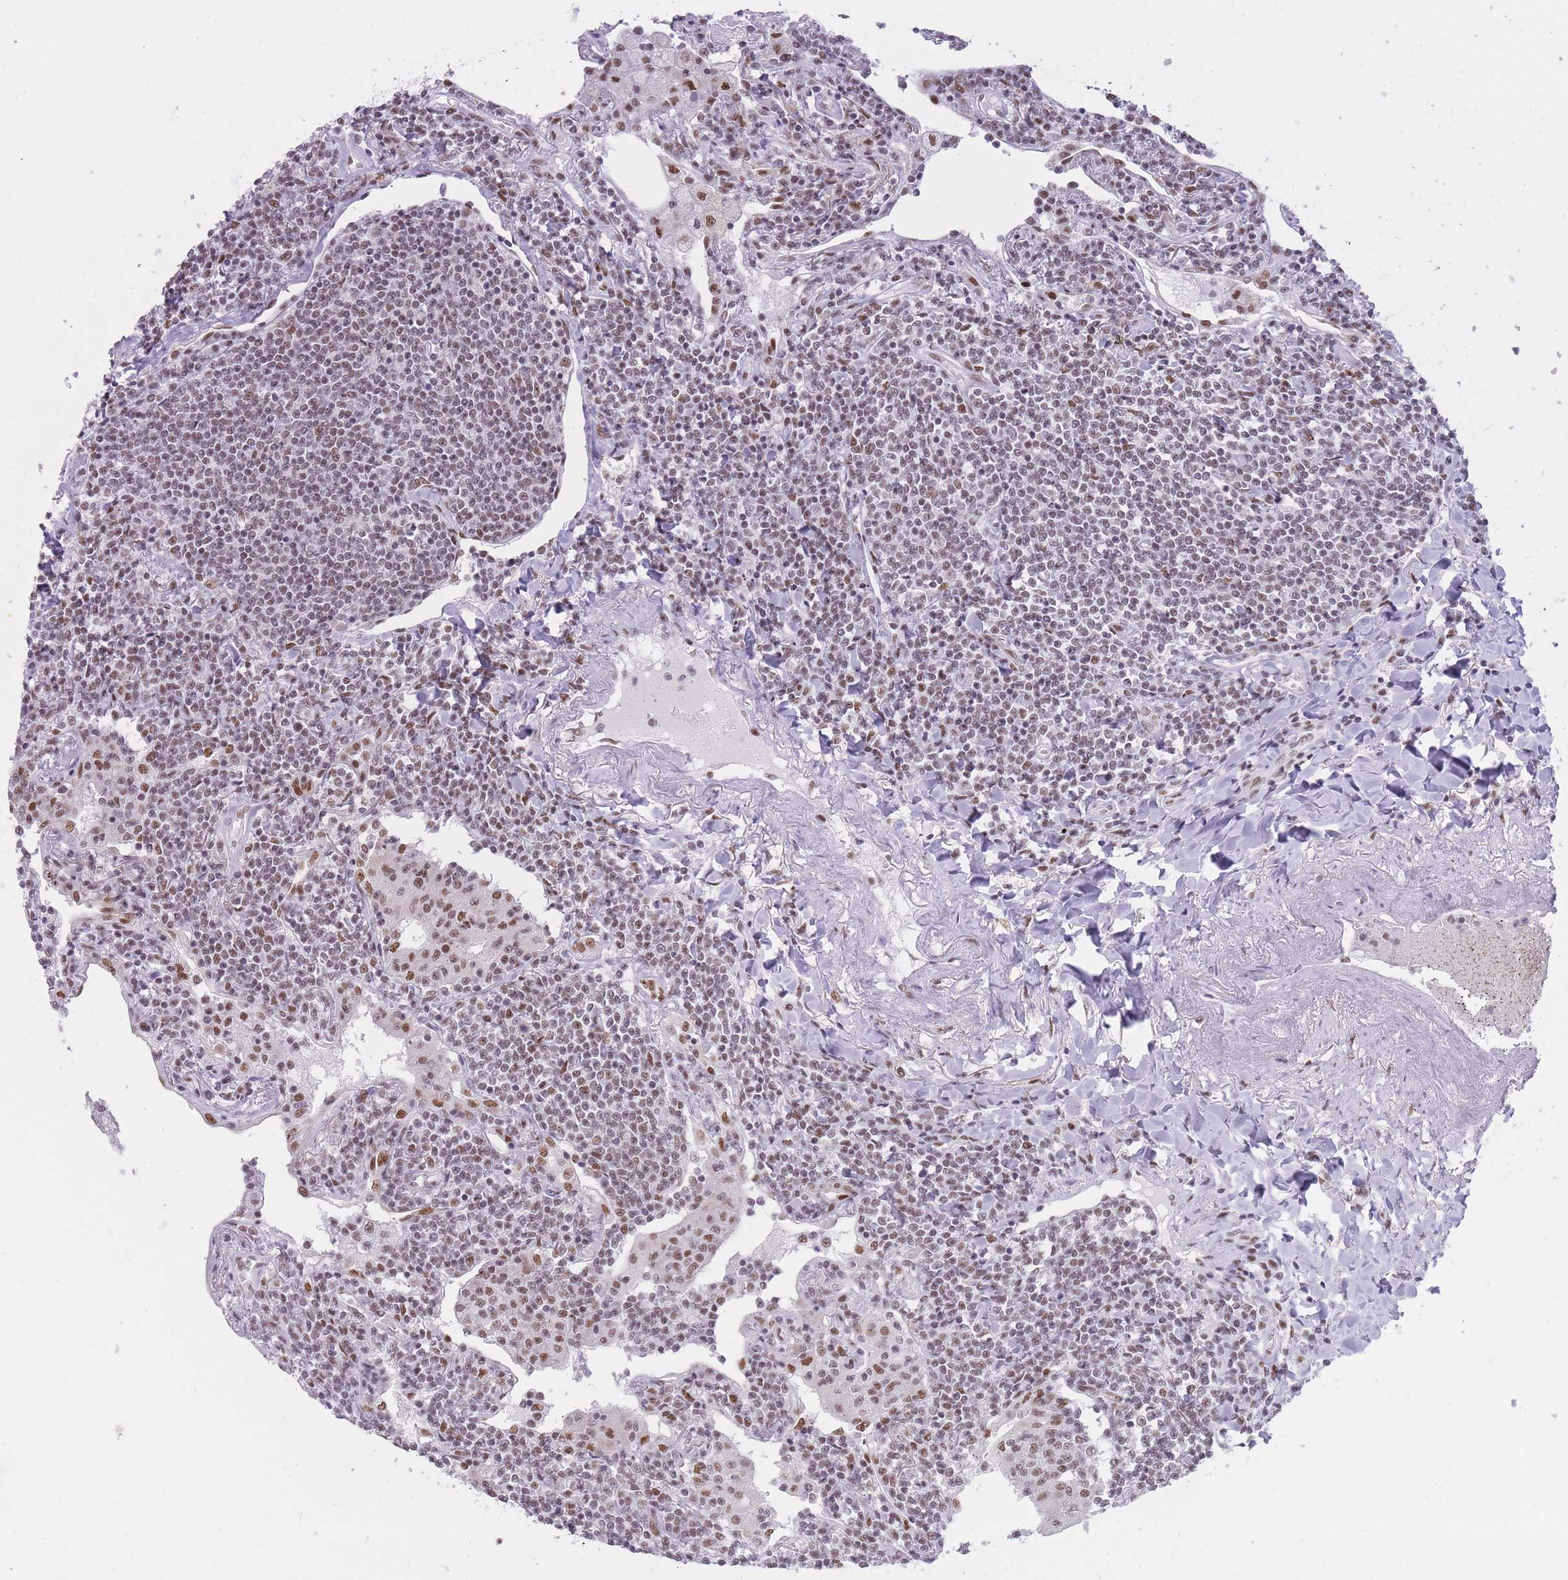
{"staining": {"intensity": "moderate", "quantity": "25%-75%", "location": "nuclear"}, "tissue": "lymphoma", "cell_type": "Tumor cells", "image_type": "cancer", "snomed": [{"axis": "morphology", "description": "Malignant lymphoma, non-Hodgkin's type, Low grade"}, {"axis": "topography", "description": "Lung"}], "caption": "Protein staining shows moderate nuclear expression in approximately 25%-75% of tumor cells in malignant lymphoma, non-Hodgkin's type (low-grade).", "gene": "HNRNPUL1", "patient": {"sex": "female", "age": 71}}